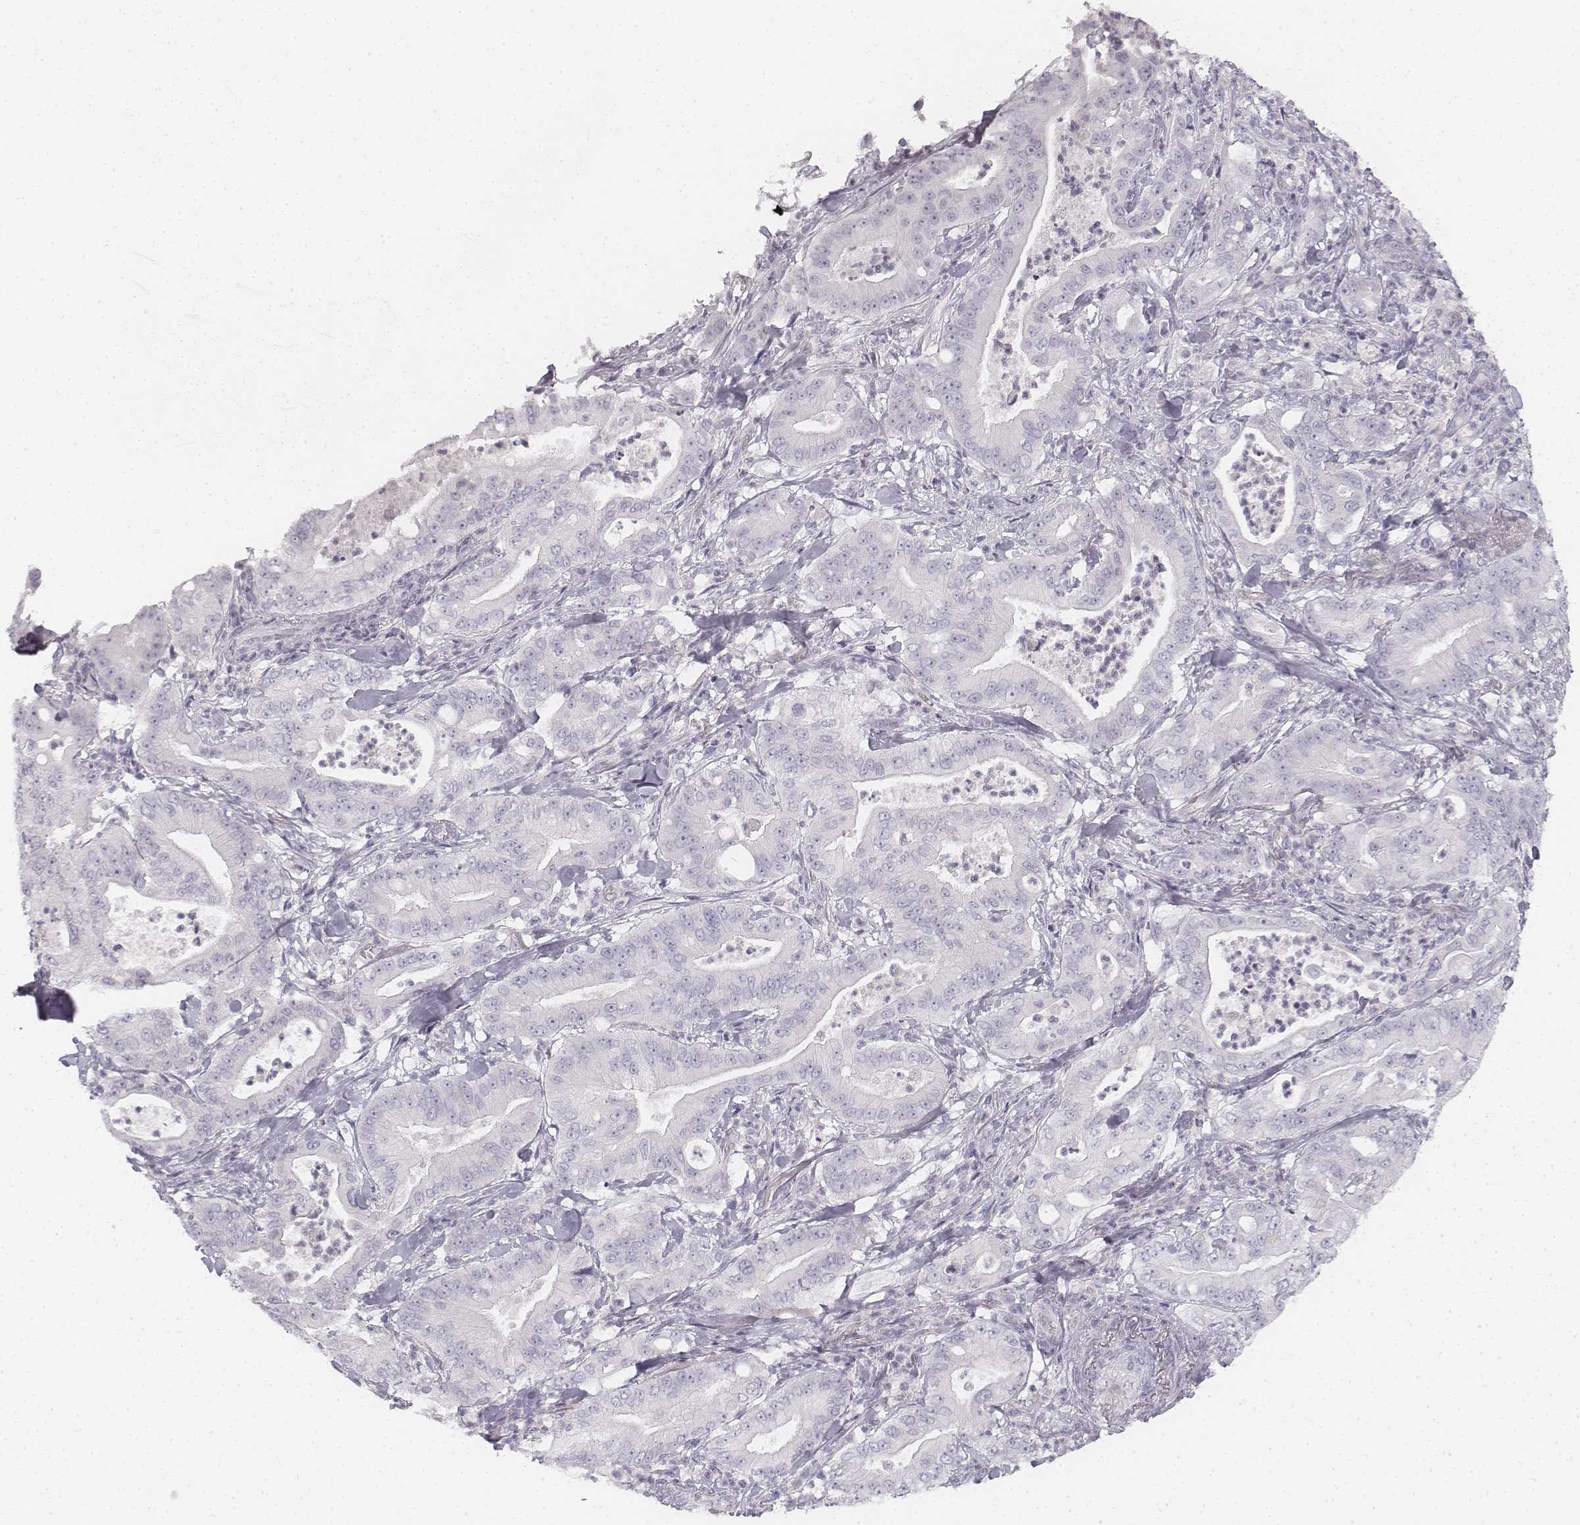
{"staining": {"intensity": "negative", "quantity": "none", "location": "none"}, "tissue": "pancreatic cancer", "cell_type": "Tumor cells", "image_type": "cancer", "snomed": [{"axis": "morphology", "description": "Adenocarcinoma, NOS"}, {"axis": "topography", "description": "Pancreas"}], "caption": "A photomicrograph of adenocarcinoma (pancreatic) stained for a protein displays no brown staining in tumor cells.", "gene": "KRTAP2-1", "patient": {"sex": "male", "age": 71}}